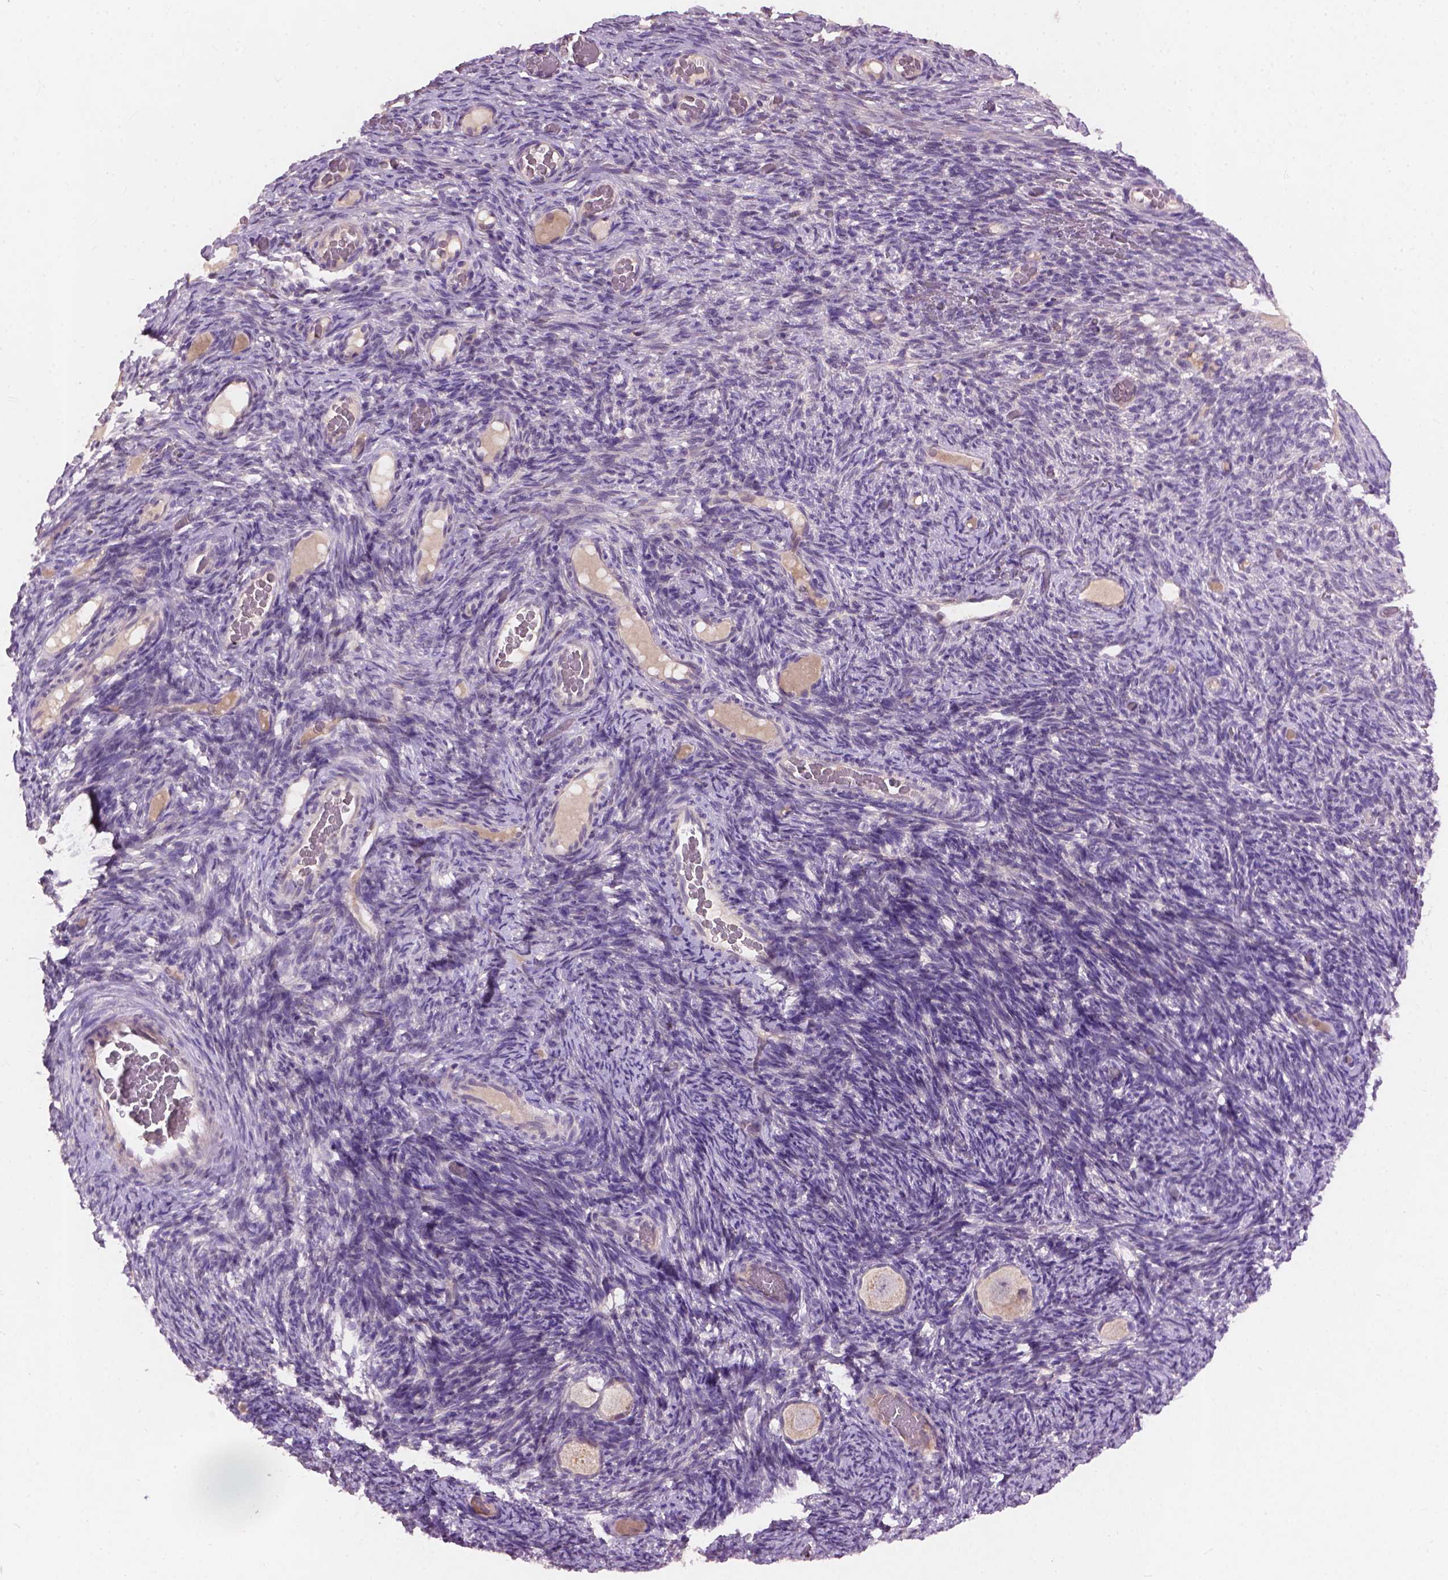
{"staining": {"intensity": "negative", "quantity": "none", "location": "none"}, "tissue": "ovary", "cell_type": "Follicle cells", "image_type": "normal", "snomed": [{"axis": "morphology", "description": "Normal tissue, NOS"}, {"axis": "topography", "description": "Ovary"}], "caption": "A histopathology image of ovary stained for a protein exhibits no brown staining in follicle cells. The staining was performed using DAB to visualize the protein expression in brown, while the nuclei were stained in blue with hematoxylin (Magnification: 20x).", "gene": "KRT17", "patient": {"sex": "female", "age": 34}}